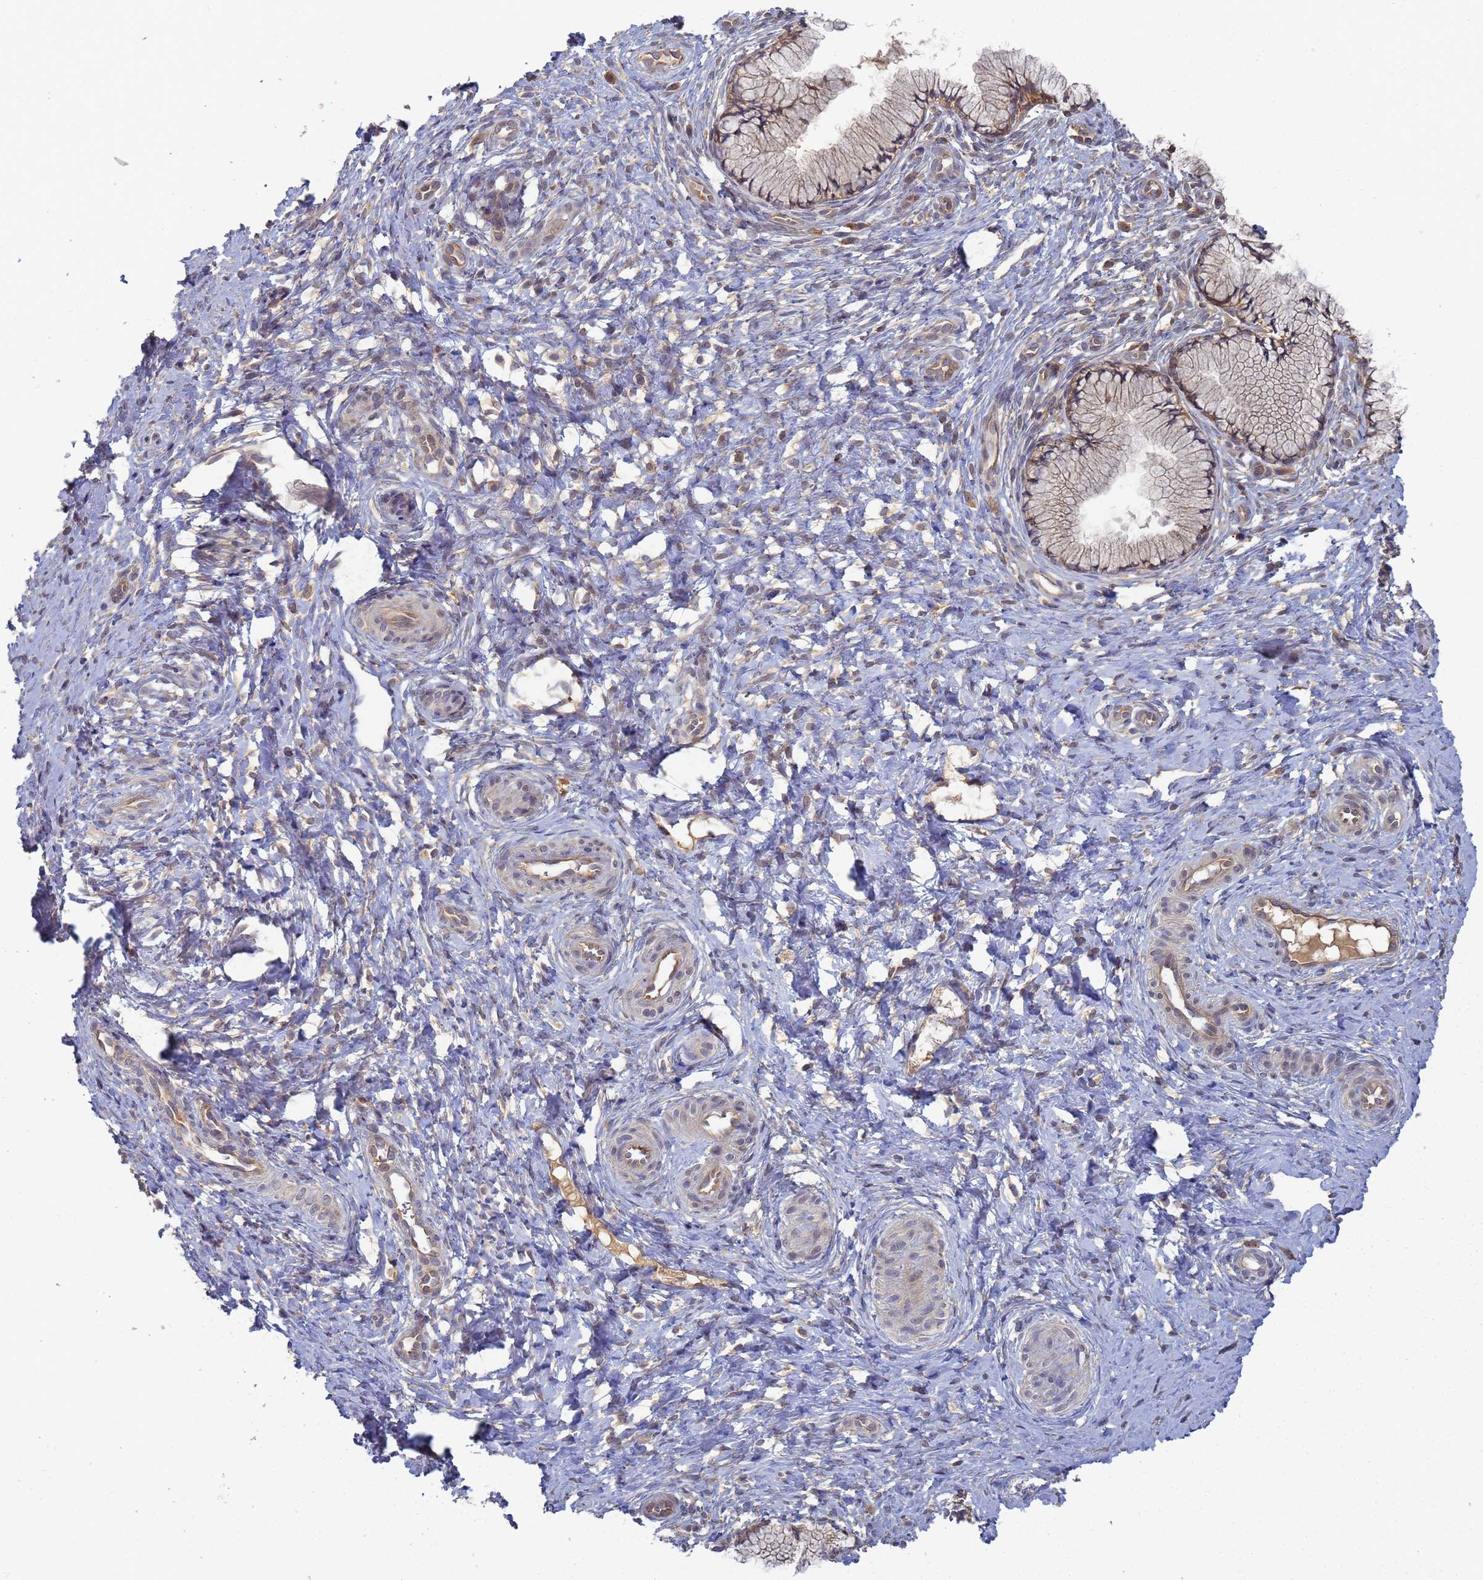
{"staining": {"intensity": "moderate", "quantity": ">75%", "location": "cytoplasmic/membranous"}, "tissue": "cervix", "cell_type": "Glandular cells", "image_type": "normal", "snomed": [{"axis": "morphology", "description": "Normal tissue, NOS"}, {"axis": "topography", "description": "Cervix"}], "caption": "IHC micrograph of unremarkable cervix: cervix stained using IHC demonstrates medium levels of moderate protein expression localized specifically in the cytoplasmic/membranous of glandular cells, appearing as a cytoplasmic/membranous brown color.", "gene": "SHARPIN", "patient": {"sex": "female", "age": 36}}